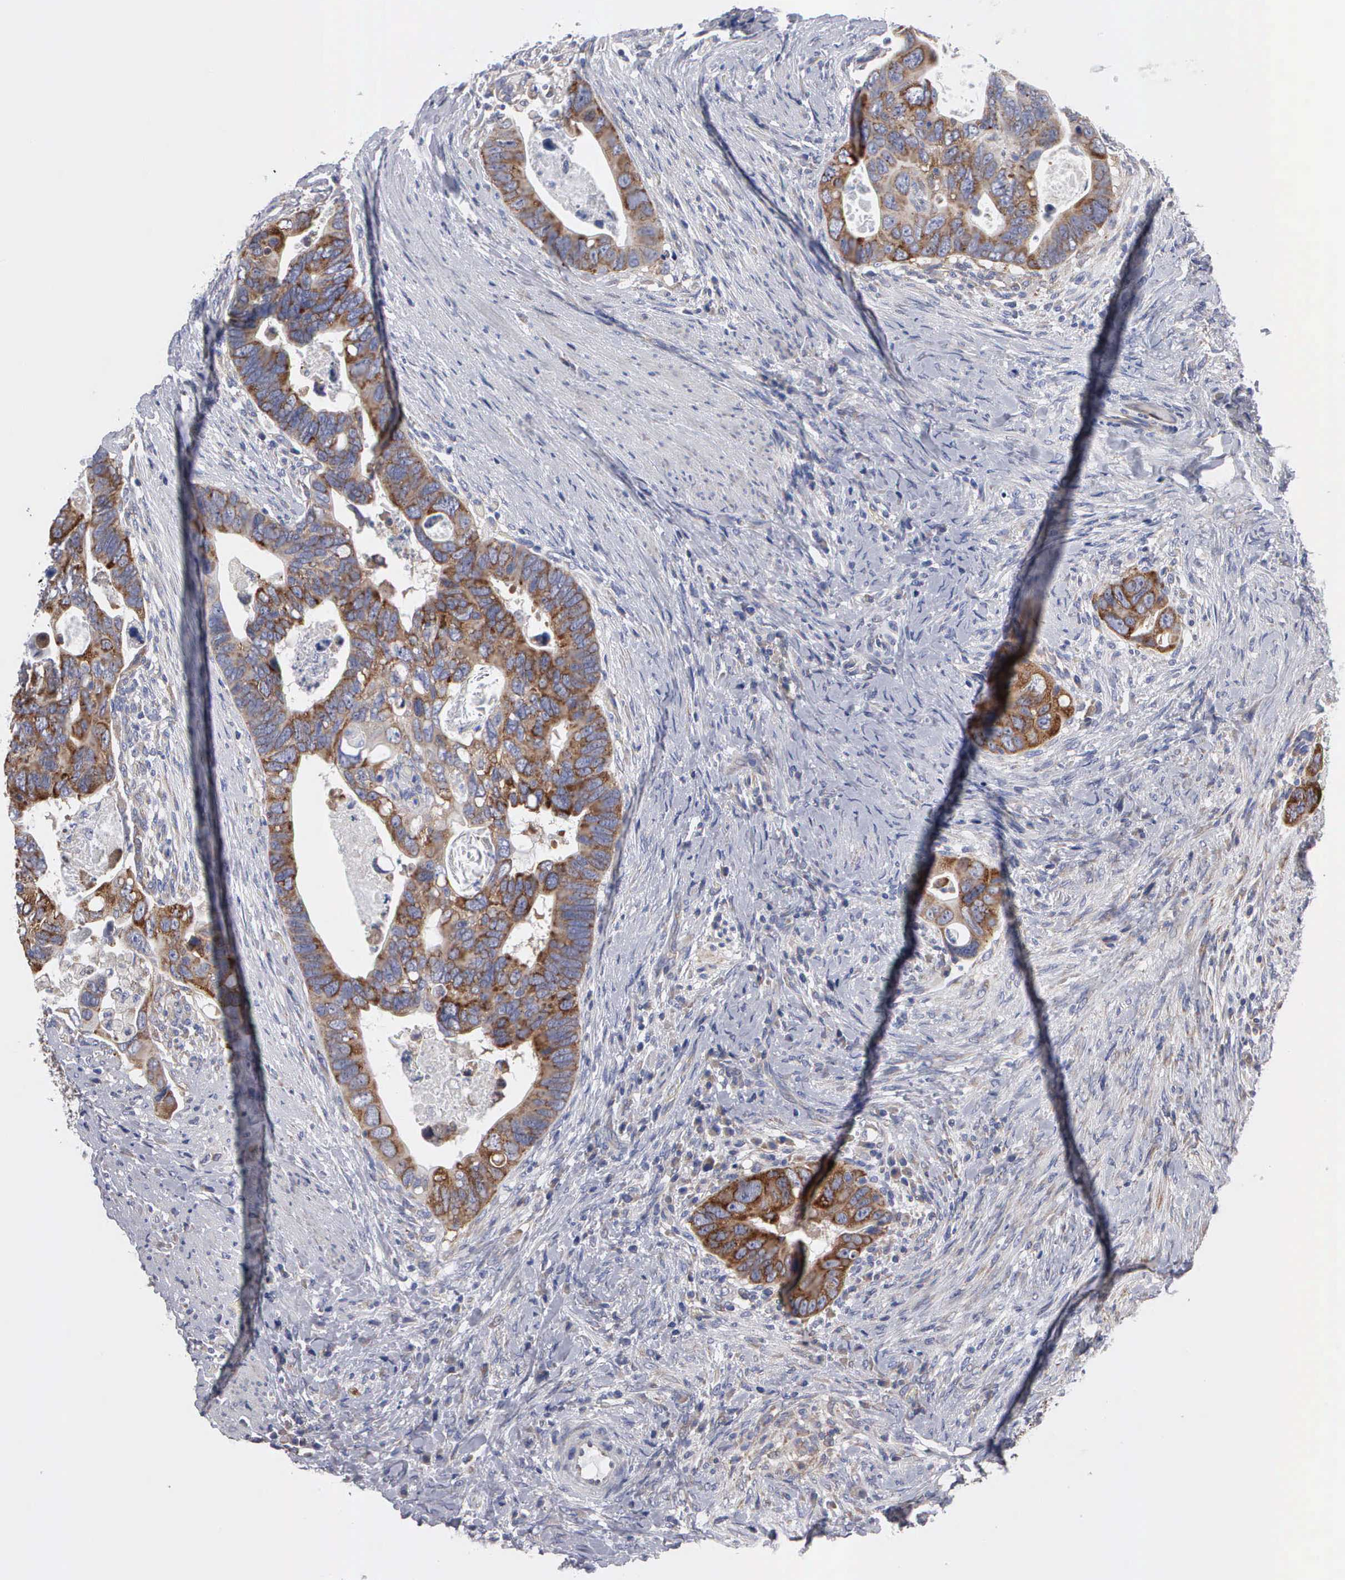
{"staining": {"intensity": "moderate", "quantity": "25%-75%", "location": "cytoplasmic/membranous"}, "tissue": "colorectal cancer", "cell_type": "Tumor cells", "image_type": "cancer", "snomed": [{"axis": "morphology", "description": "Adenocarcinoma, NOS"}, {"axis": "topography", "description": "Rectum"}], "caption": "Moderate cytoplasmic/membranous protein staining is present in approximately 25%-75% of tumor cells in colorectal adenocarcinoma.", "gene": "TXLNG", "patient": {"sex": "male", "age": 53}}